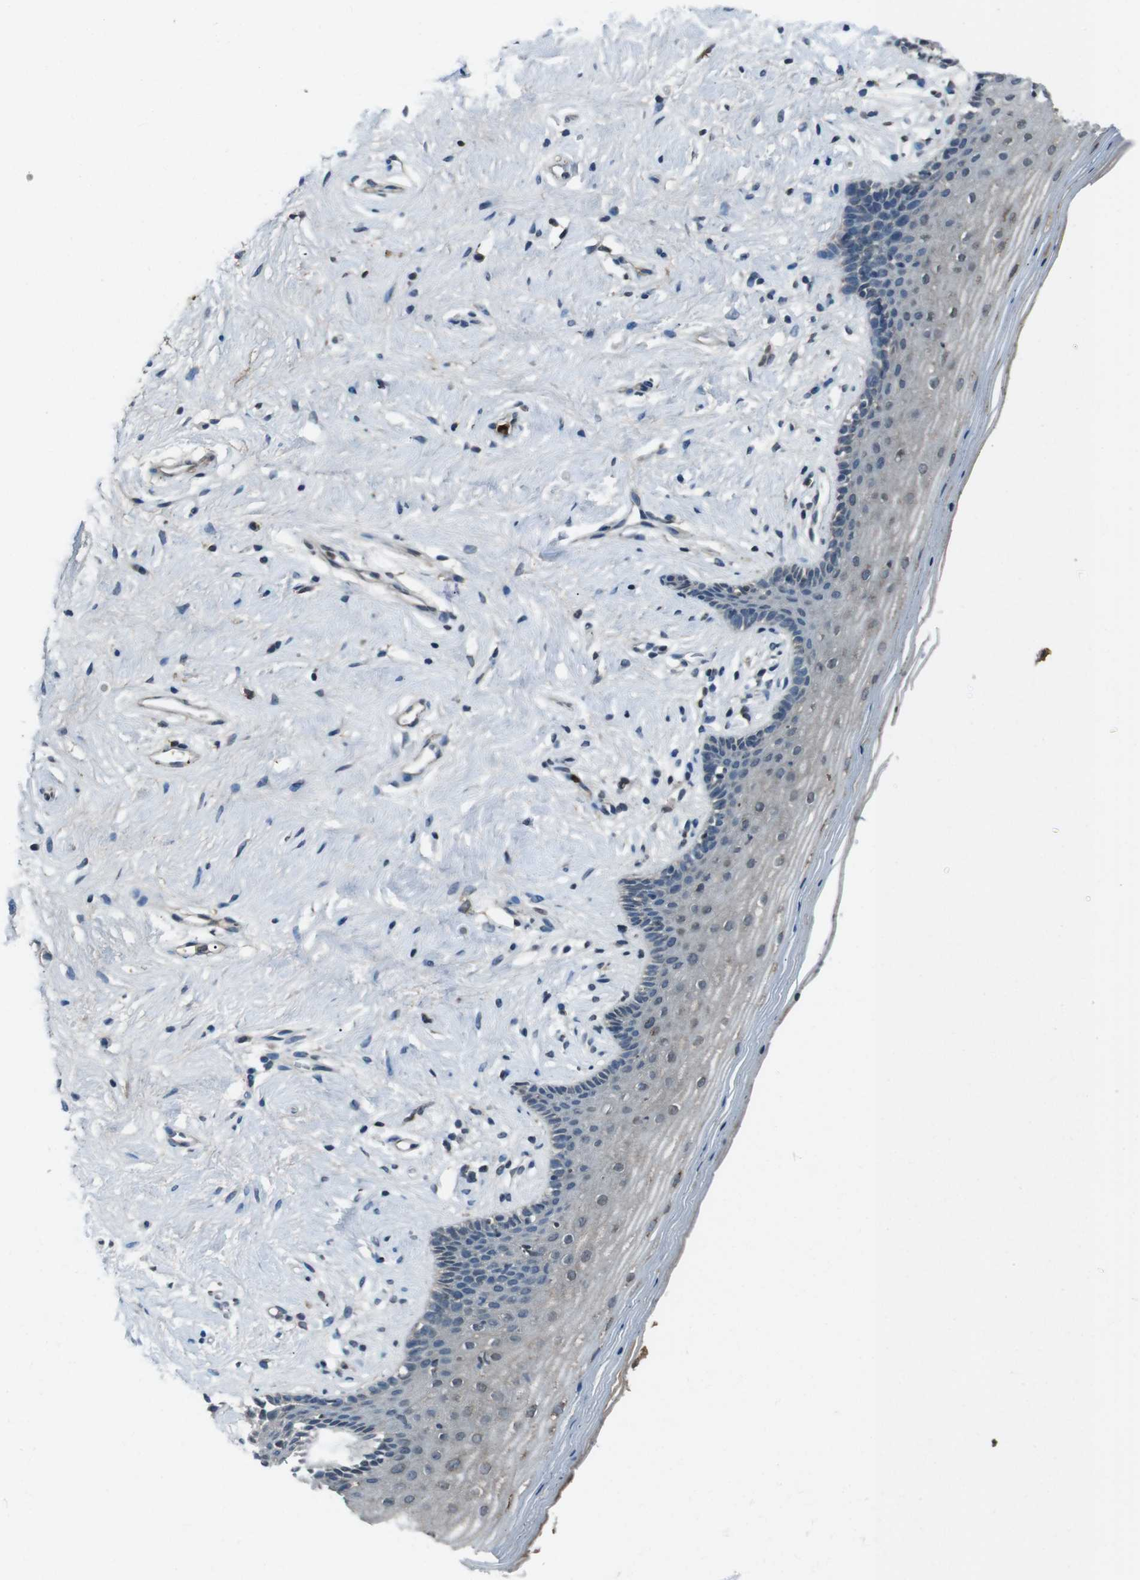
{"staining": {"intensity": "weak", "quantity": "<25%", "location": "cytoplasmic/membranous"}, "tissue": "vagina", "cell_type": "Squamous epithelial cells", "image_type": "normal", "snomed": [{"axis": "morphology", "description": "Normal tissue, NOS"}, {"axis": "topography", "description": "Vagina"}], "caption": "IHC of normal human vagina reveals no expression in squamous epithelial cells.", "gene": "UGT1A6", "patient": {"sex": "female", "age": 44}}